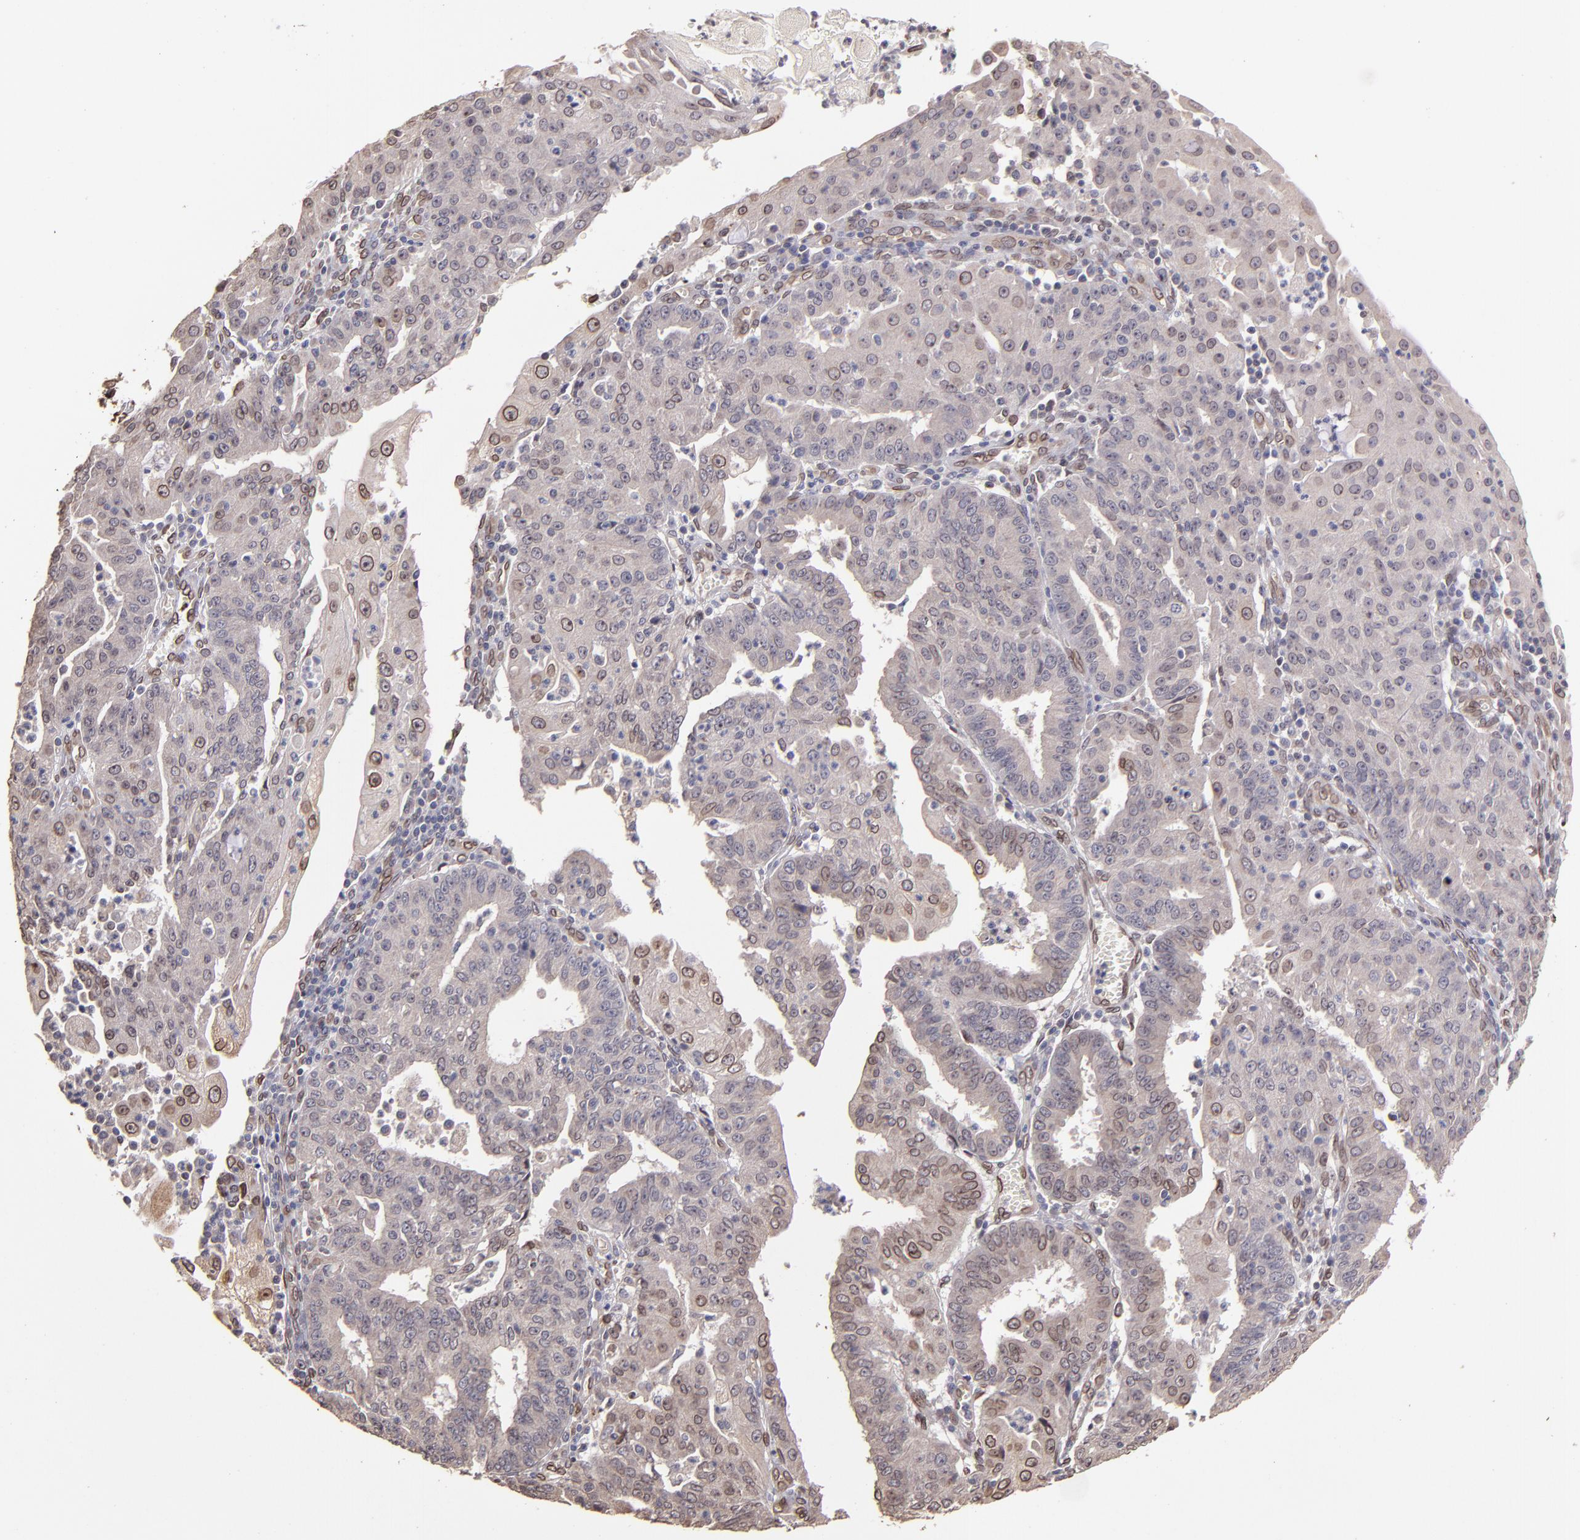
{"staining": {"intensity": "weak", "quantity": "<25%", "location": "cytoplasmic/membranous,nuclear"}, "tissue": "endometrial cancer", "cell_type": "Tumor cells", "image_type": "cancer", "snomed": [{"axis": "morphology", "description": "Adenocarcinoma, NOS"}, {"axis": "topography", "description": "Endometrium"}], "caption": "There is no significant positivity in tumor cells of adenocarcinoma (endometrial).", "gene": "PUM3", "patient": {"sex": "female", "age": 56}}